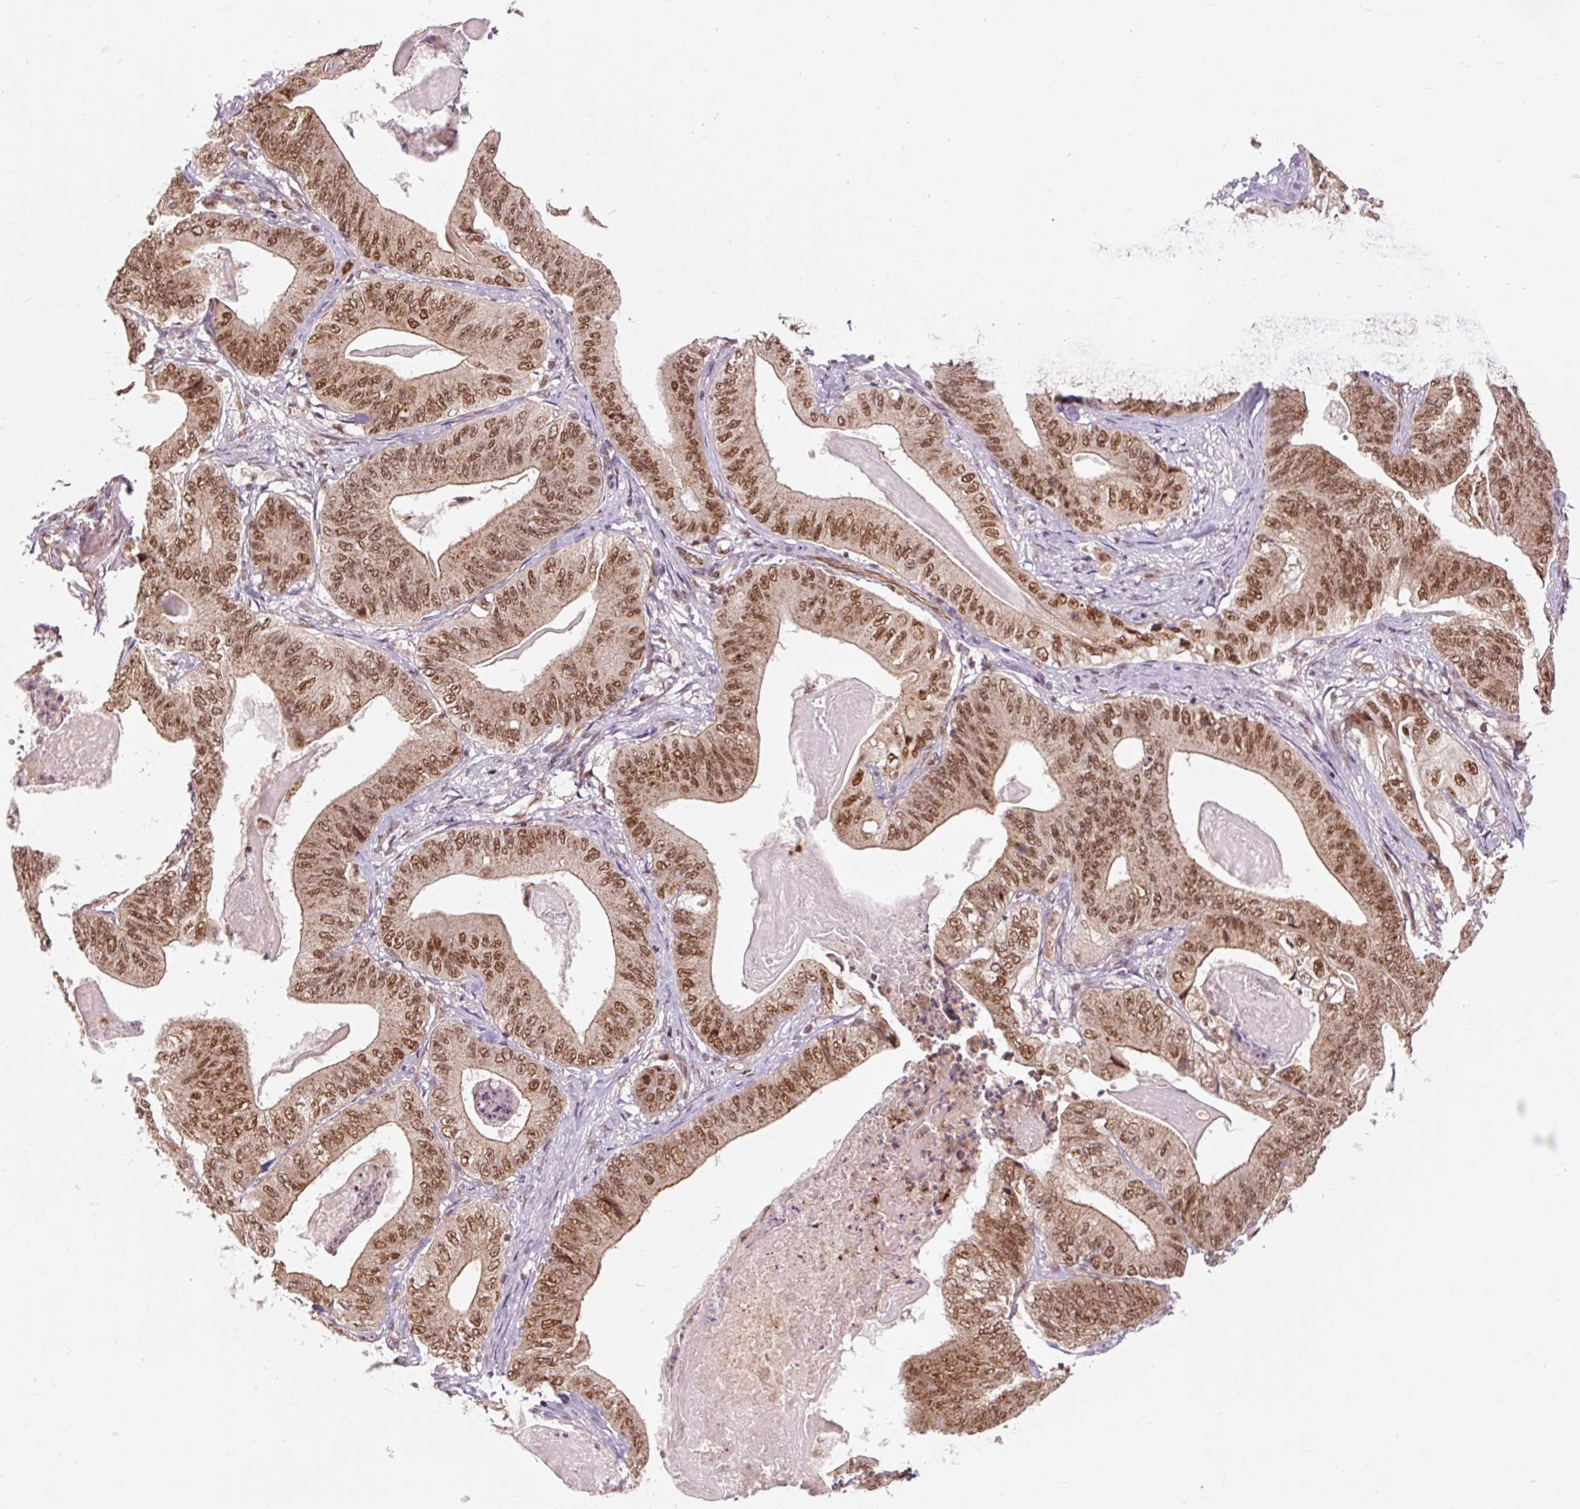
{"staining": {"intensity": "moderate", "quantity": ">75%", "location": "cytoplasmic/membranous,nuclear"}, "tissue": "stomach cancer", "cell_type": "Tumor cells", "image_type": "cancer", "snomed": [{"axis": "morphology", "description": "Adenocarcinoma, NOS"}, {"axis": "topography", "description": "Stomach"}], "caption": "Brown immunohistochemical staining in stomach cancer (adenocarcinoma) exhibits moderate cytoplasmic/membranous and nuclear positivity in about >75% of tumor cells. The protein of interest is shown in brown color, while the nuclei are stained blue.", "gene": "CSTF1", "patient": {"sex": "female", "age": 73}}